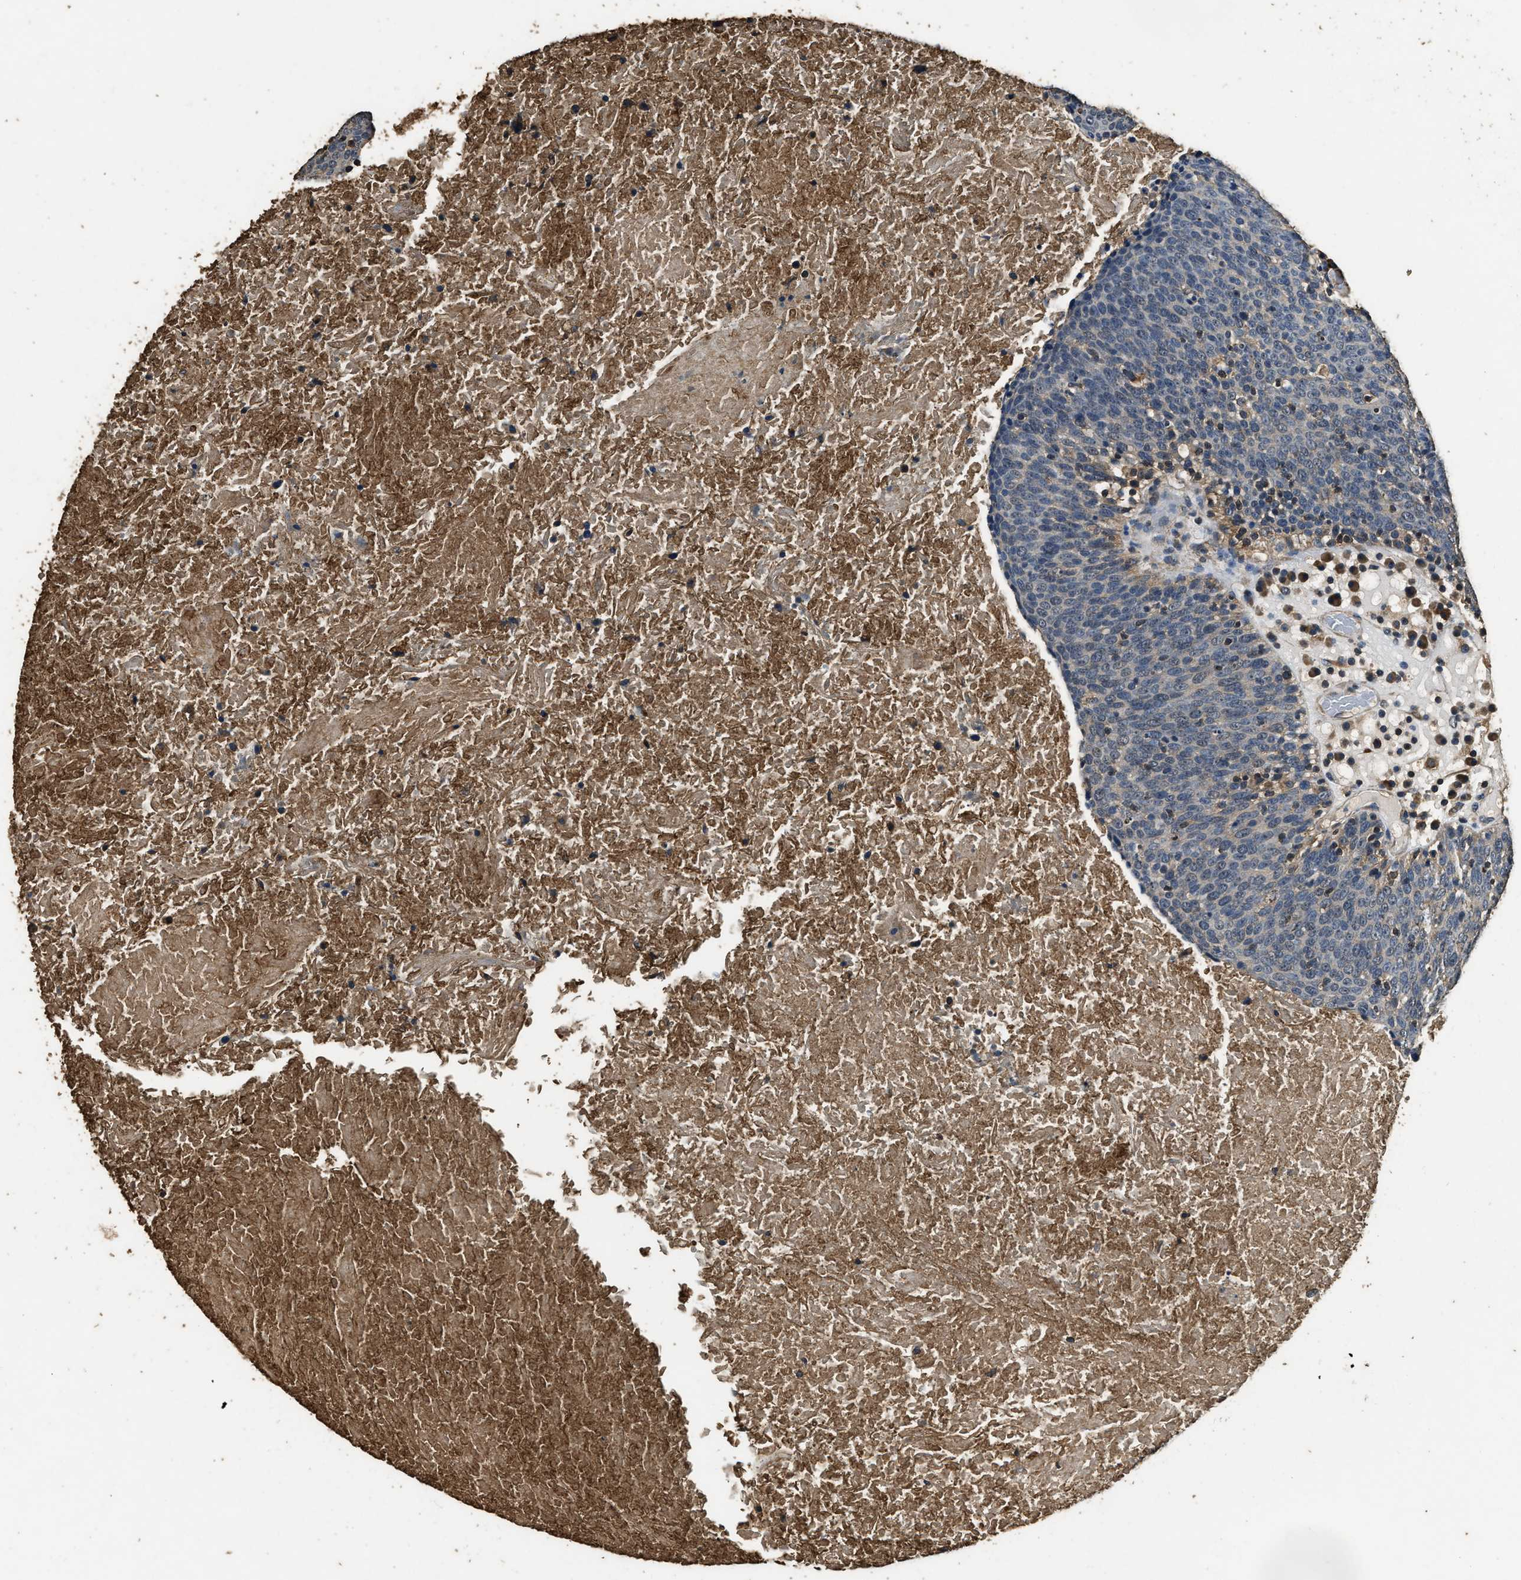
{"staining": {"intensity": "negative", "quantity": "none", "location": "none"}, "tissue": "head and neck cancer", "cell_type": "Tumor cells", "image_type": "cancer", "snomed": [{"axis": "morphology", "description": "Squamous cell carcinoma, NOS"}, {"axis": "morphology", "description": "Squamous cell carcinoma, metastatic, NOS"}, {"axis": "topography", "description": "Lymph node"}, {"axis": "topography", "description": "Head-Neck"}], "caption": "Immunohistochemistry (IHC) histopathology image of neoplastic tissue: human head and neck cancer (metastatic squamous cell carcinoma) stained with DAB exhibits no significant protein staining in tumor cells. The staining was performed using DAB (3,3'-diaminobenzidine) to visualize the protein expression in brown, while the nuclei were stained in blue with hematoxylin (Magnification: 20x).", "gene": "MIB1", "patient": {"sex": "male", "age": 62}}